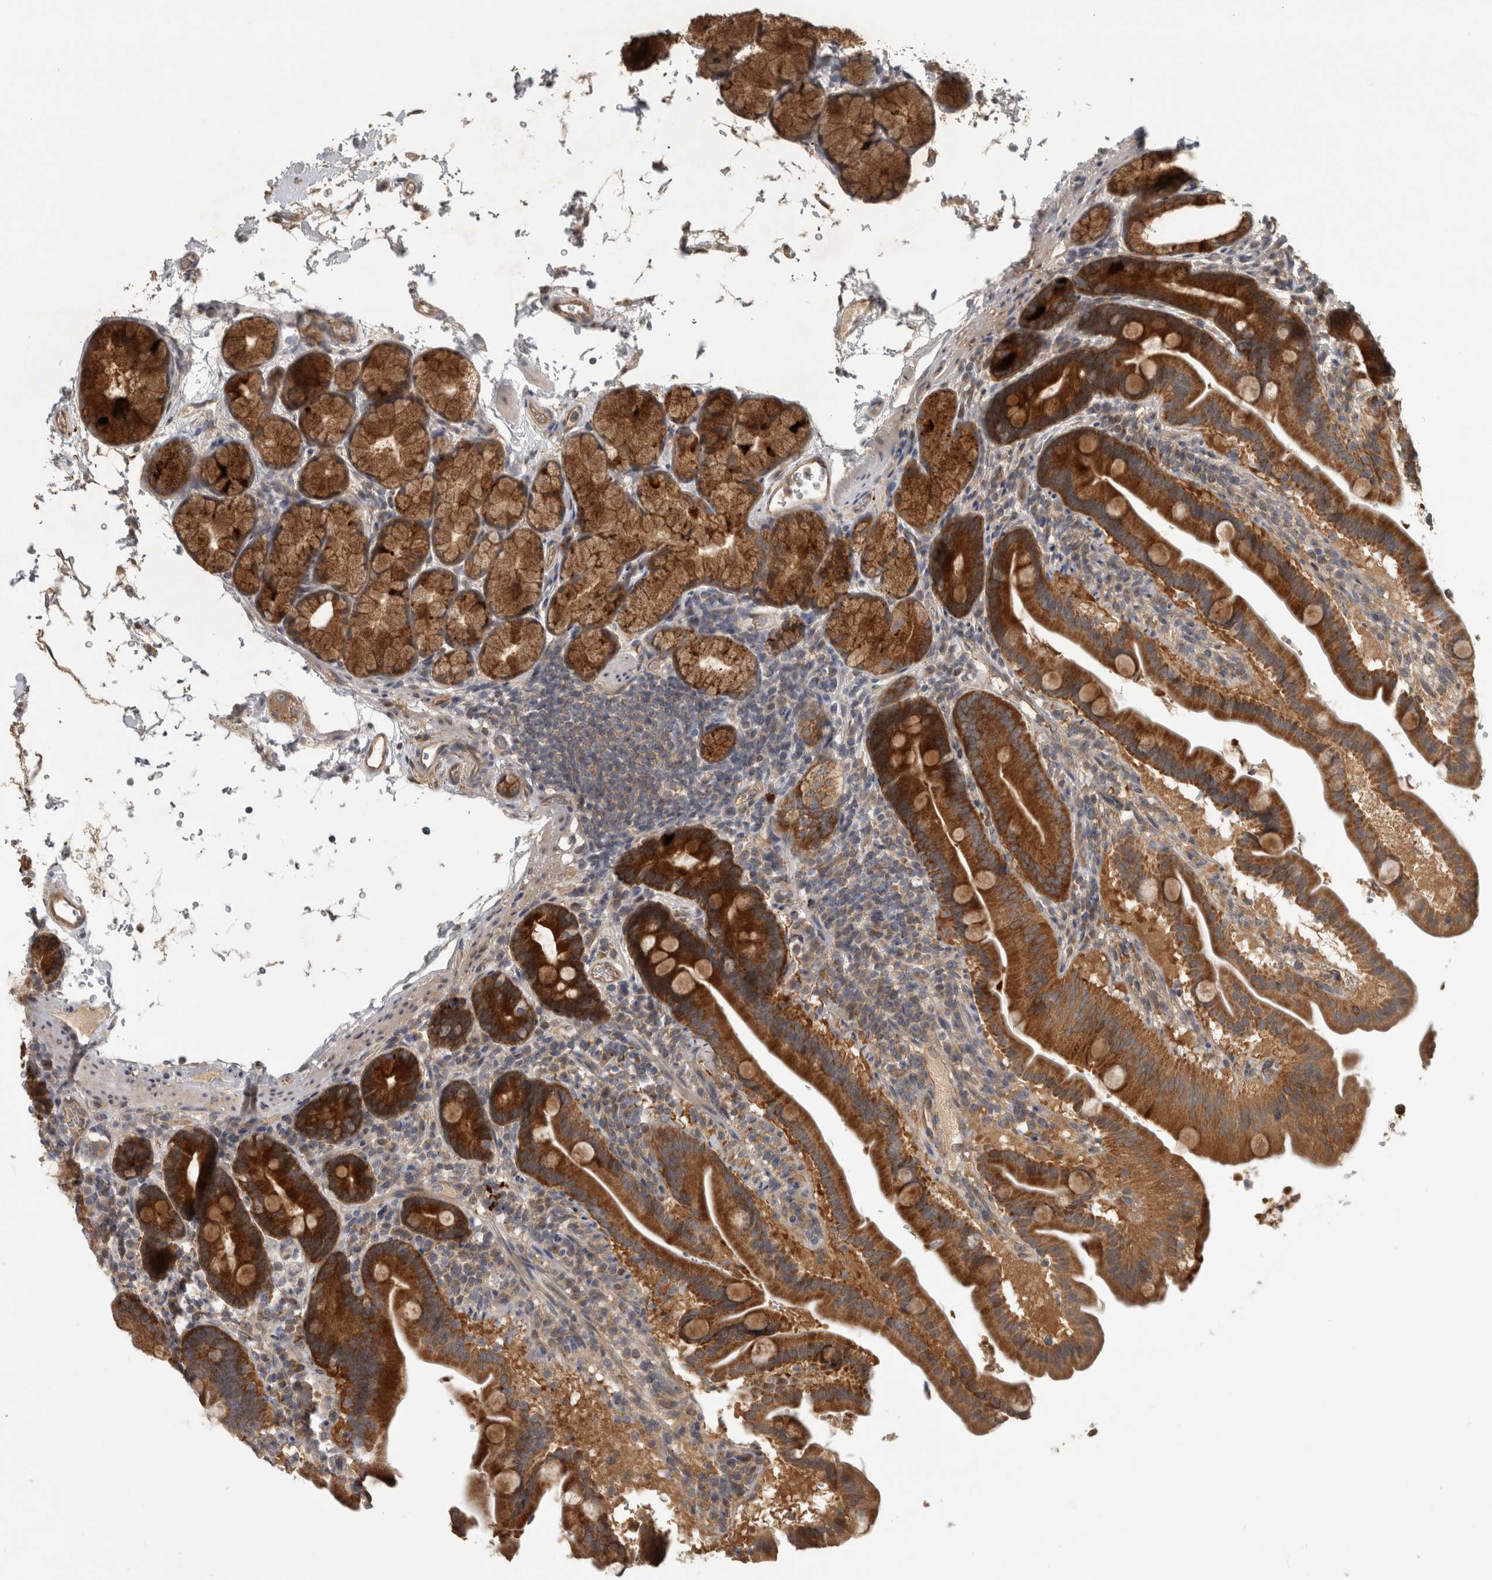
{"staining": {"intensity": "strong", "quantity": ">75%", "location": "cytoplasmic/membranous"}, "tissue": "duodenum", "cell_type": "Glandular cells", "image_type": "normal", "snomed": [{"axis": "morphology", "description": "Normal tissue, NOS"}, {"axis": "topography", "description": "Duodenum"}], "caption": "Immunohistochemical staining of normal duodenum shows >75% levels of strong cytoplasmic/membranous protein staining in approximately >75% of glandular cells.", "gene": "TRMT61B", "patient": {"sex": "male", "age": 54}}